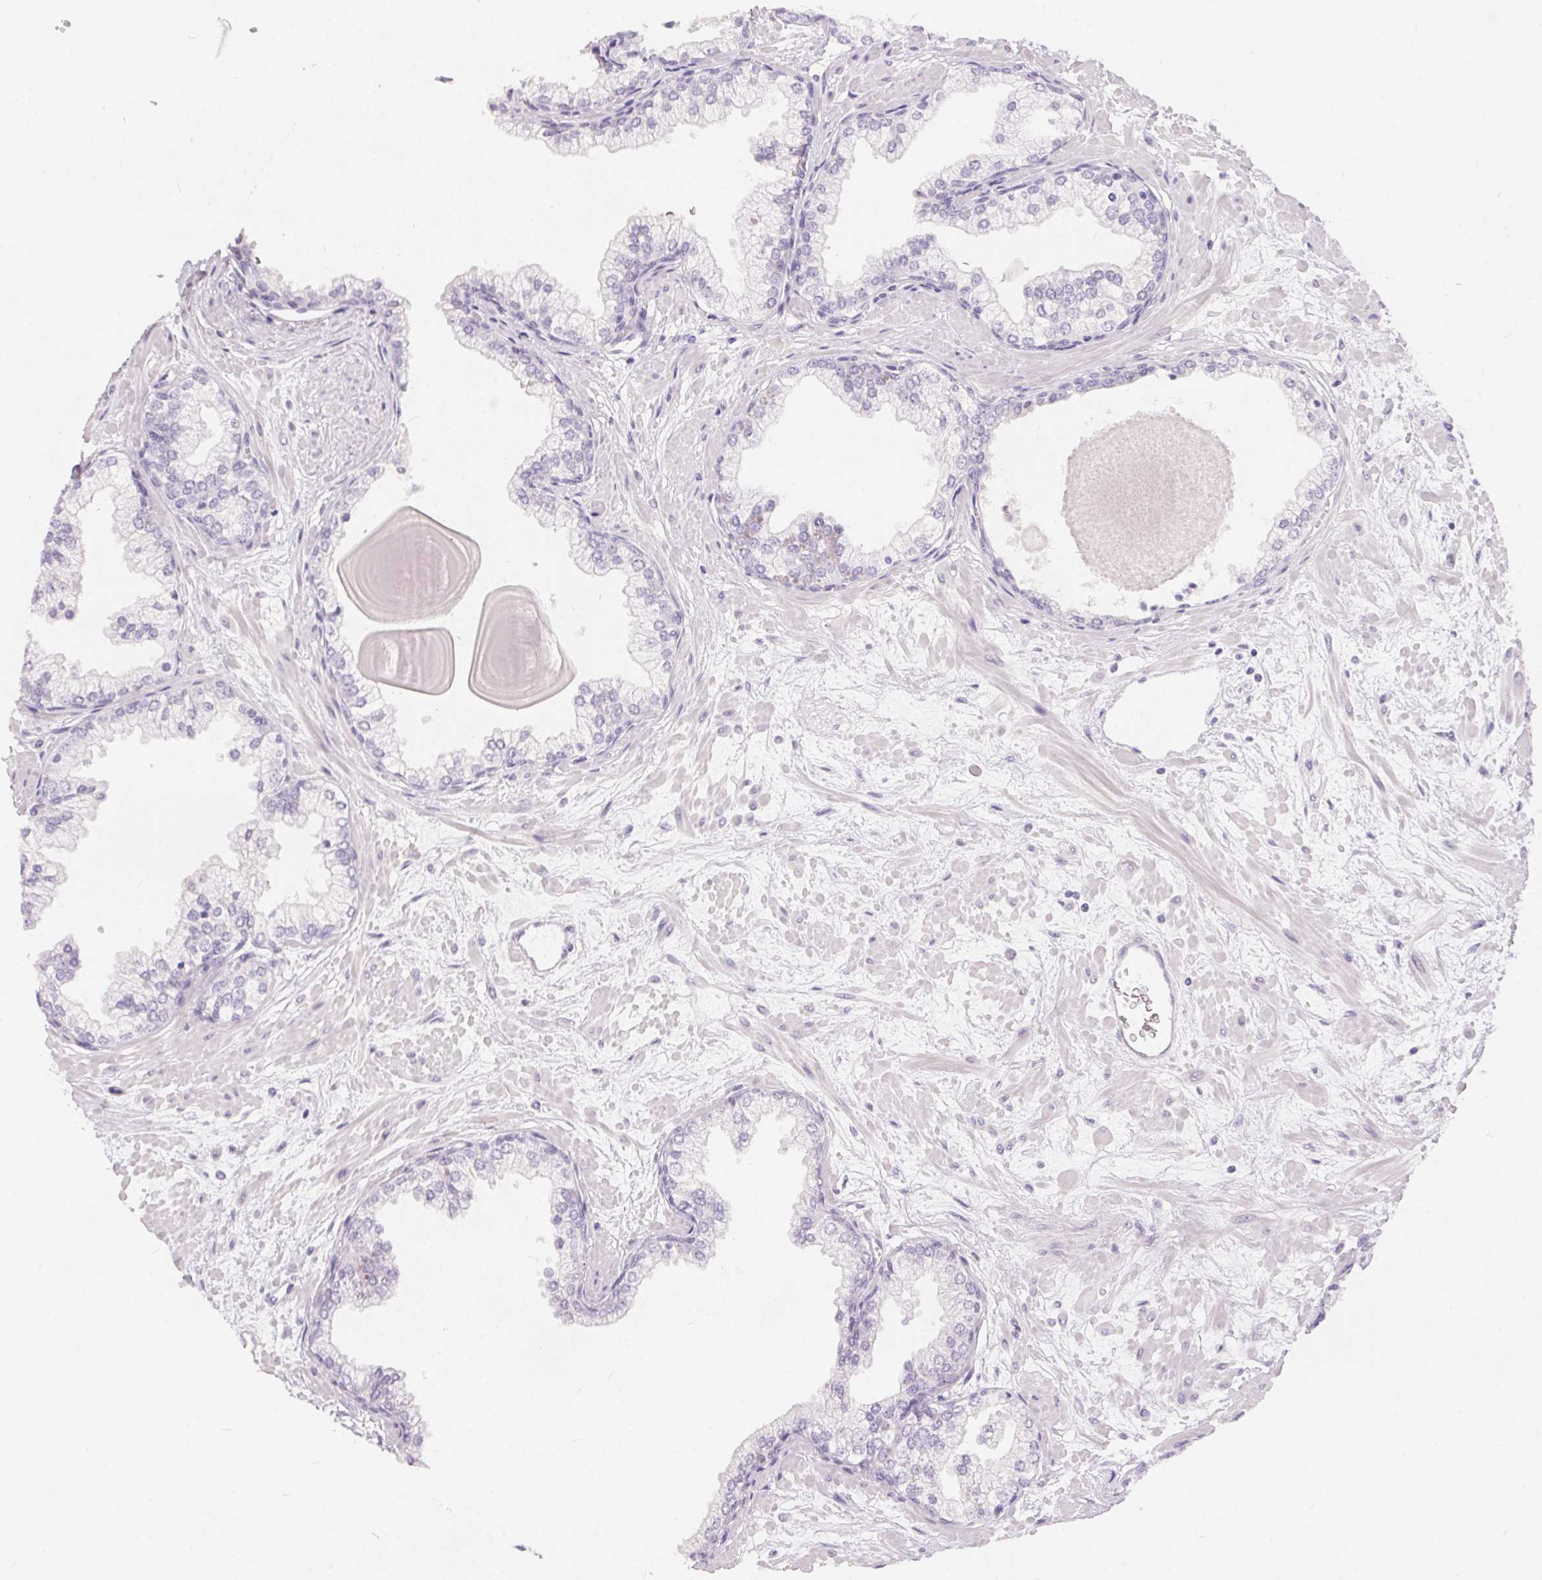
{"staining": {"intensity": "negative", "quantity": "none", "location": "none"}, "tissue": "prostate", "cell_type": "Glandular cells", "image_type": "normal", "snomed": [{"axis": "morphology", "description": "Normal tissue, NOS"}, {"axis": "topography", "description": "Prostate"}, {"axis": "topography", "description": "Peripheral nerve tissue"}], "caption": "The photomicrograph displays no significant expression in glandular cells of prostate.", "gene": "GBP6", "patient": {"sex": "male", "age": 61}}